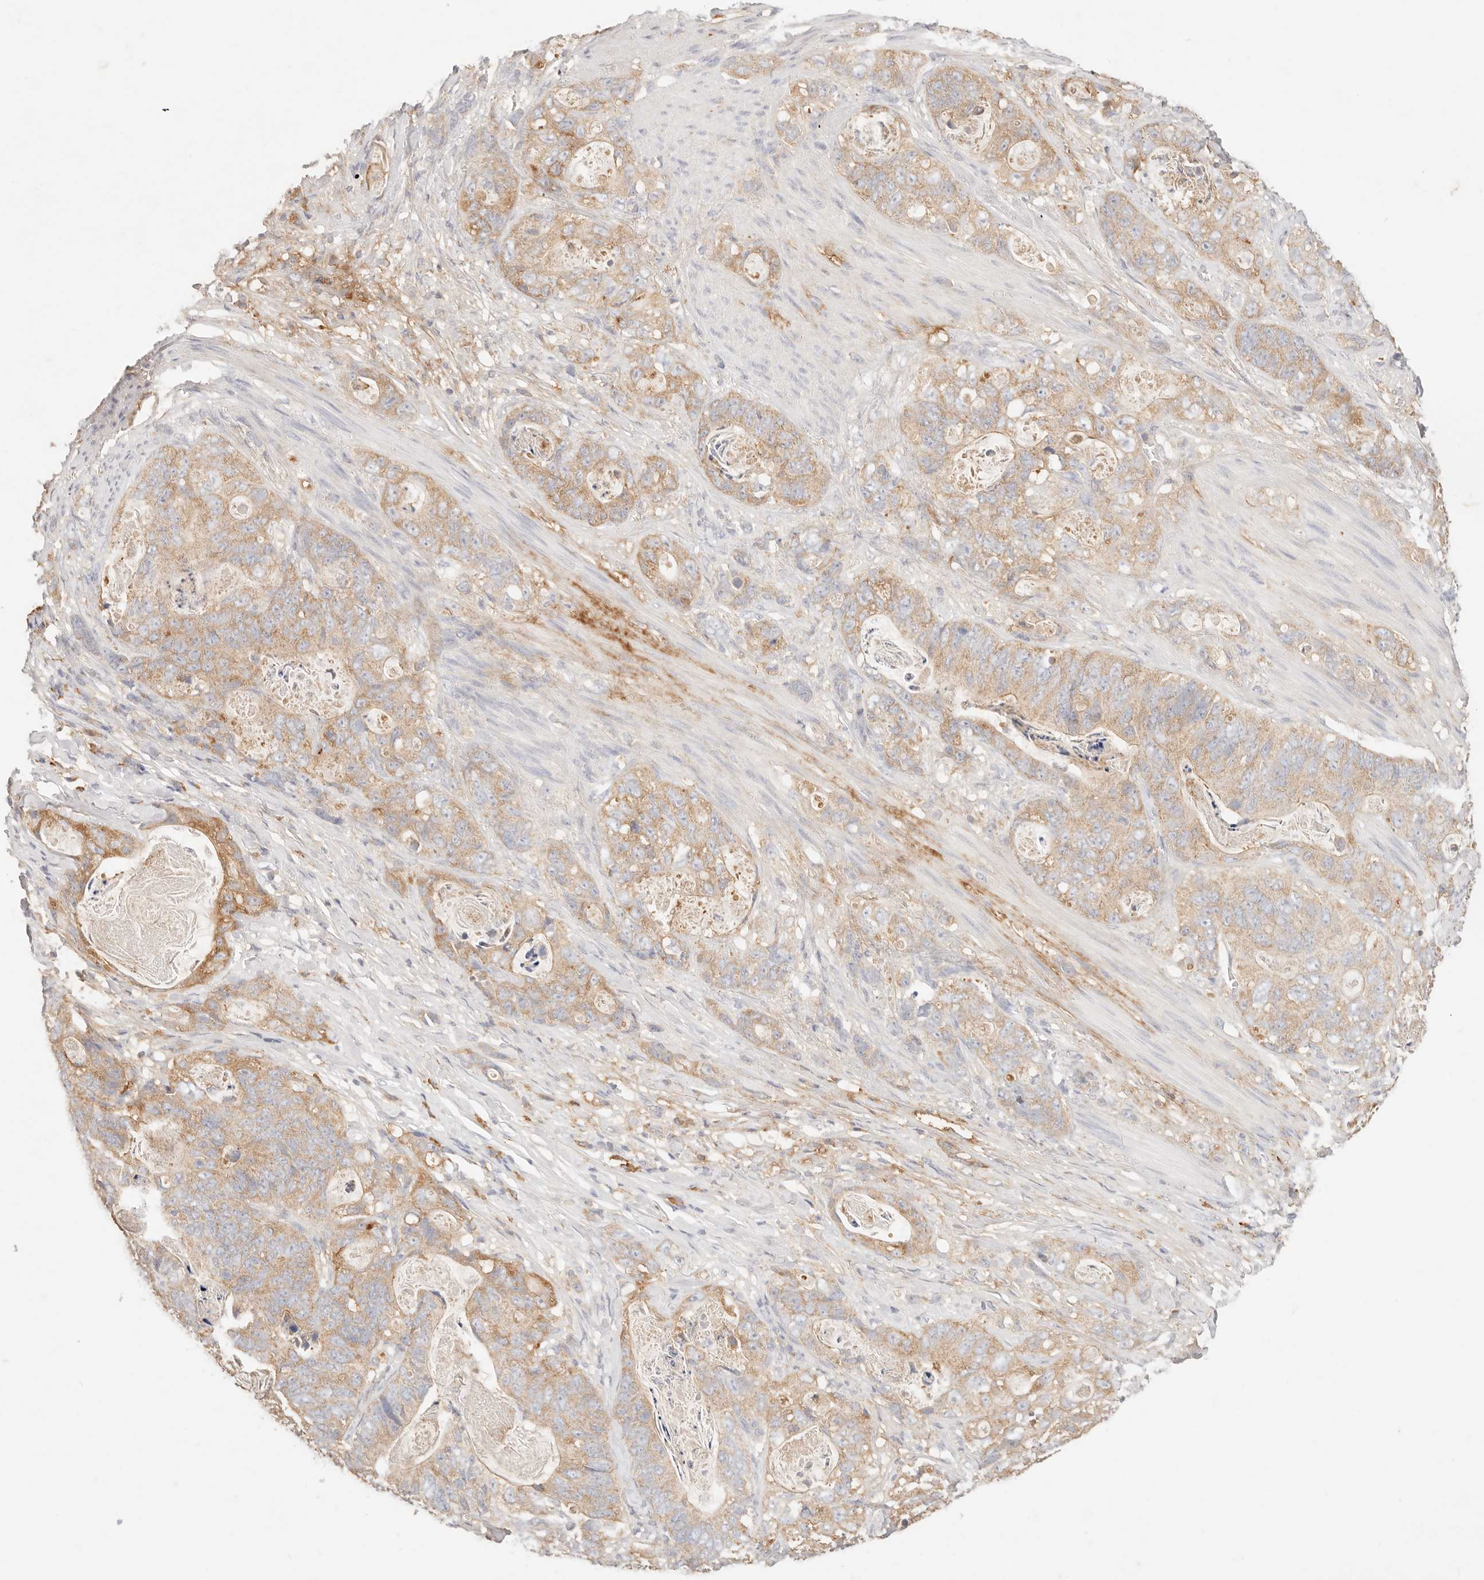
{"staining": {"intensity": "moderate", "quantity": ">75%", "location": "cytoplasmic/membranous"}, "tissue": "stomach cancer", "cell_type": "Tumor cells", "image_type": "cancer", "snomed": [{"axis": "morphology", "description": "Normal tissue, NOS"}, {"axis": "morphology", "description": "Adenocarcinoma, NOS"}, {"axis": "topography", "description": "Stomach"}], "caption": "Stomach adenocarcinoma stained for a protein (brown) displays moderate cytoplasmic/membranous positive expression in about >75% of tumor cells.", "gene": "HK2", "patient": {"sex": "female", "age": 89}}